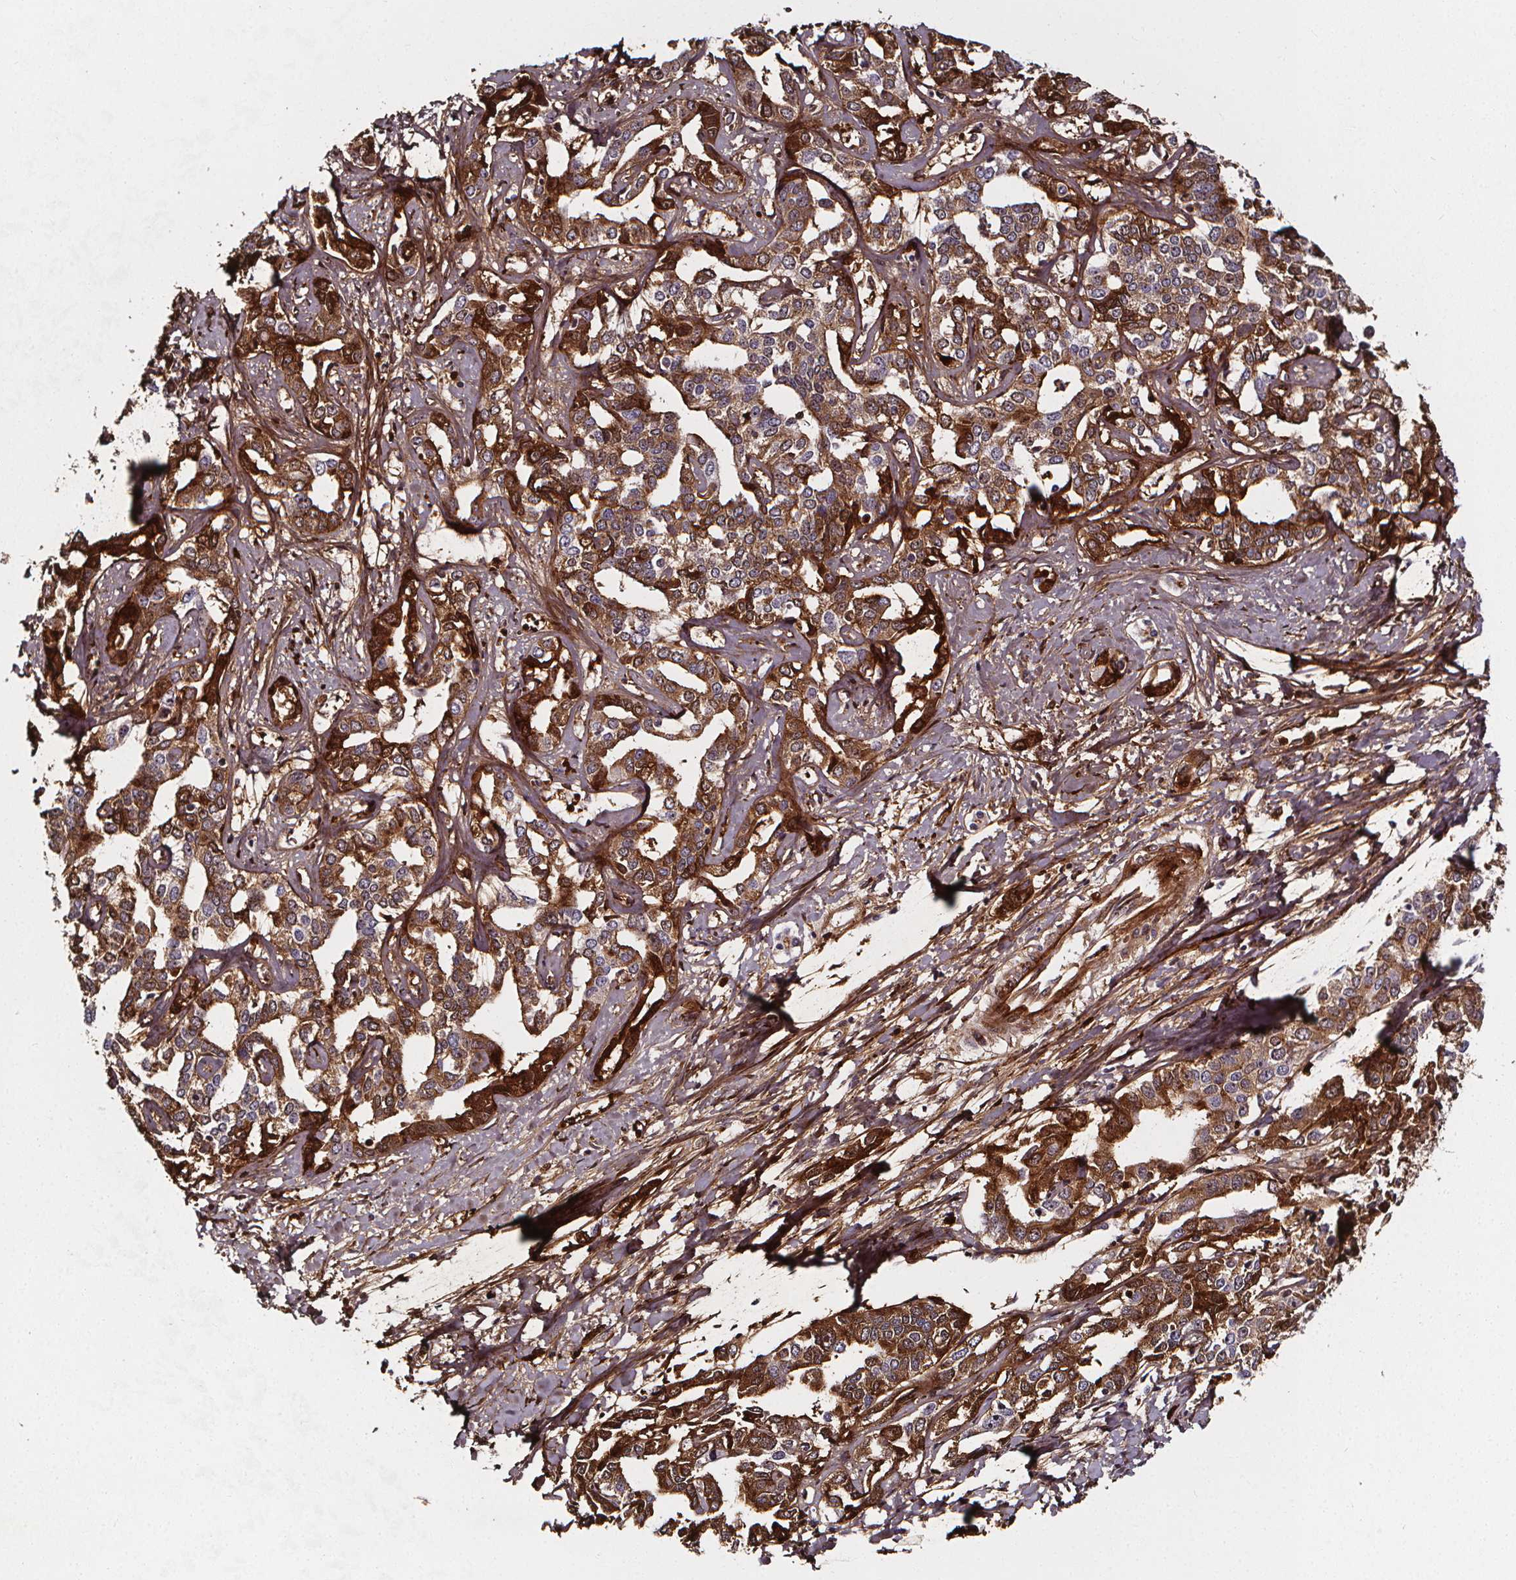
{"staining": {"intensity": "strong", "quantity": ">75%", "location": "cytoplasmic/membranous"}, "tissue": "liver cancer", "cell_type": "Tumor cells", "image_type": "cancer", "snomed": [{"axis": "morphology", "description": "Cholangiocarcinoma"}, {"axis": "topography", "description": "Liver"}], "caption": "Tumor cells demonstrate high levels of strong cytoplasmic/membranous staining in about >75% of cells in human liver cholangiocarcinoma.", "gene": "AEBP1", "patient": {"sex": "male", "age": 59}}